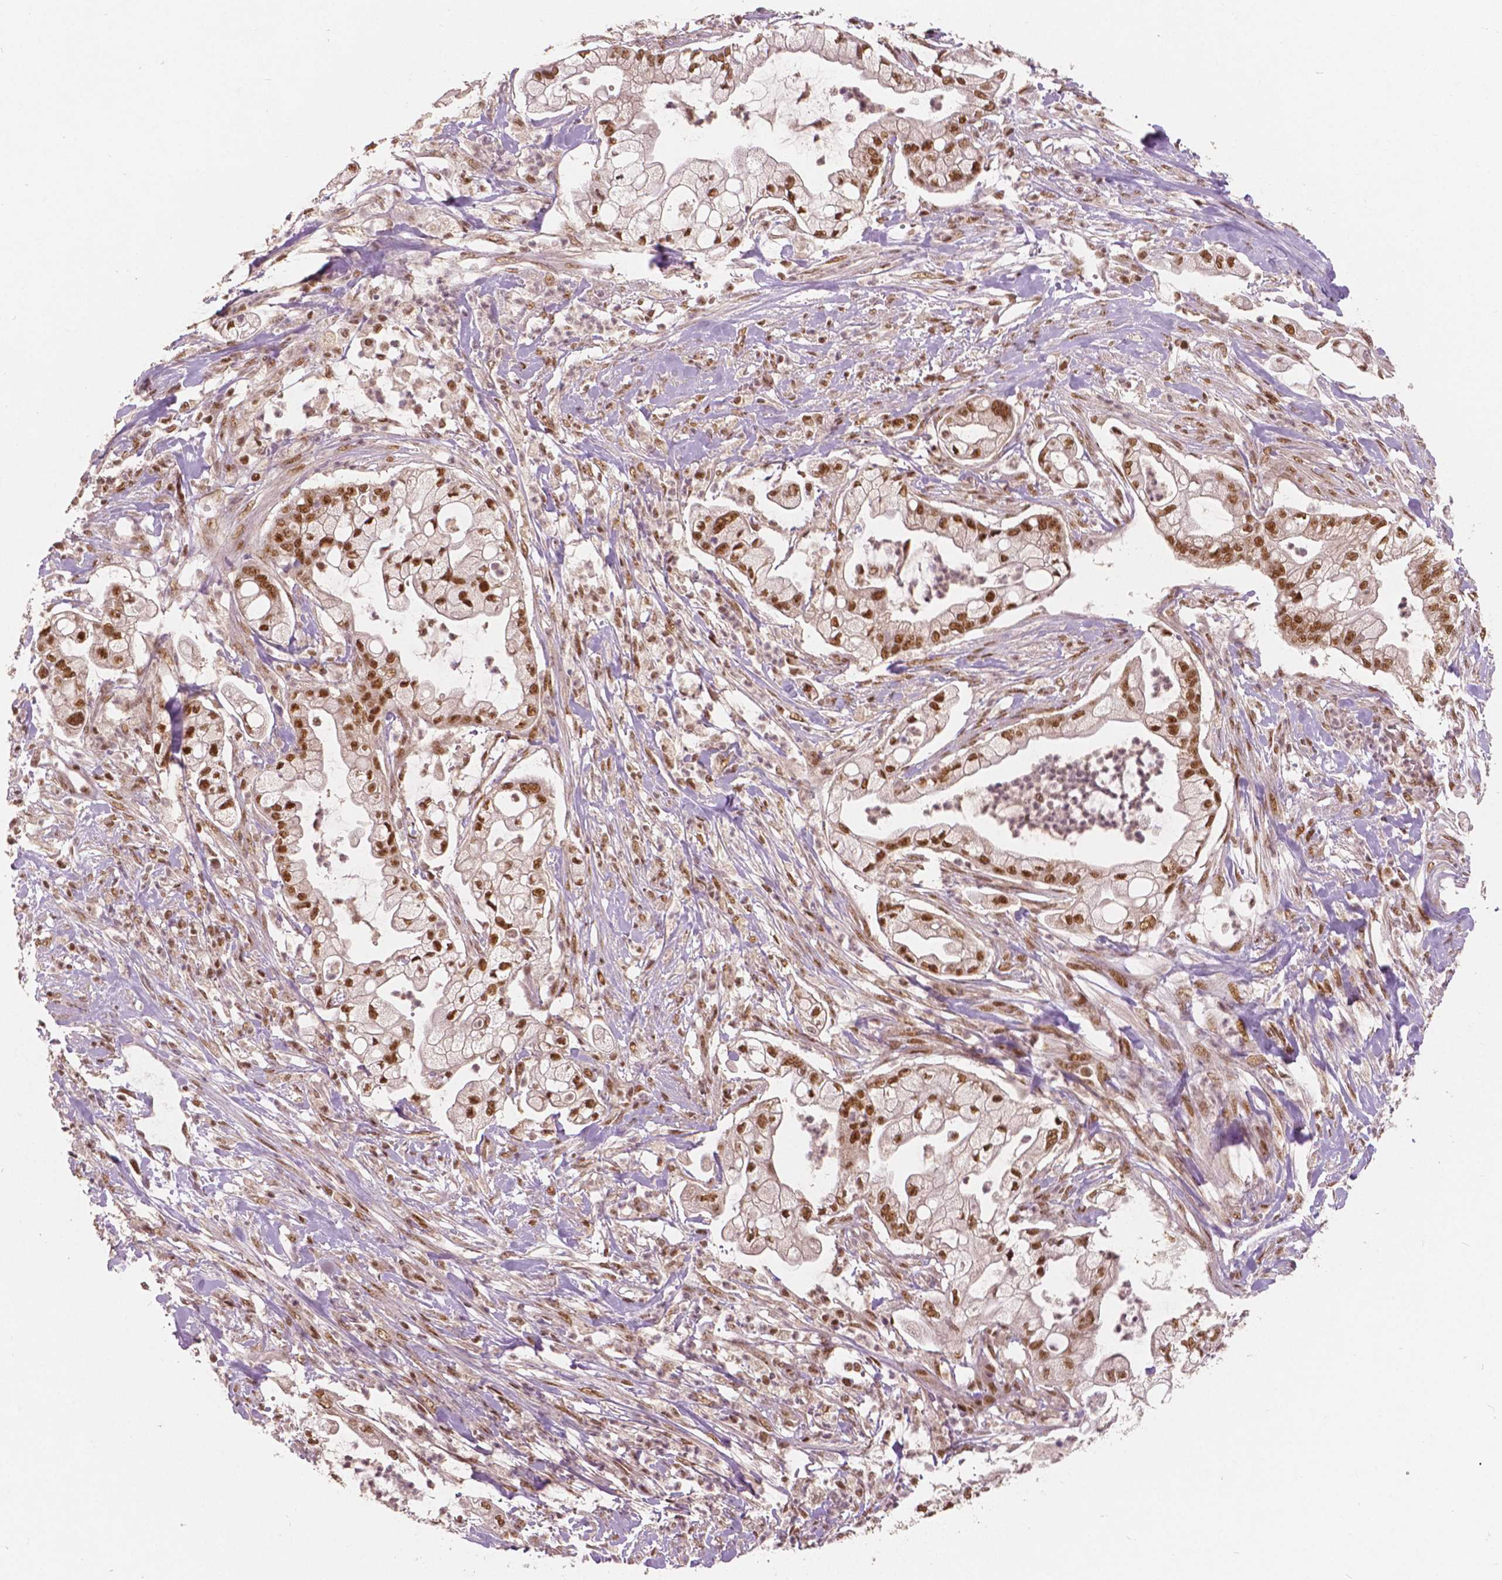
{"staining": {"intensity": "moderate", "quantity": ">75%", "location": "nuclear"}, "tissue": "pancreatic cancer", "cell_type": "Tumor cells", "image_type": "cancer", "snomed": [{"axis": "morphology", "description": "Adenocarcinoma, NOS"}, {"axis": "topography", "description": "Pancreas"}], "caption": "This micrograph reveals pancreatic cancer stained with IHC to label a protein in brown. The nuclear of tumor cells show moderate positivity for the protein. Nuclei are counter-stained blue.", "gene": "NSD2", "patient": {"sex": "female", "age": 69}}